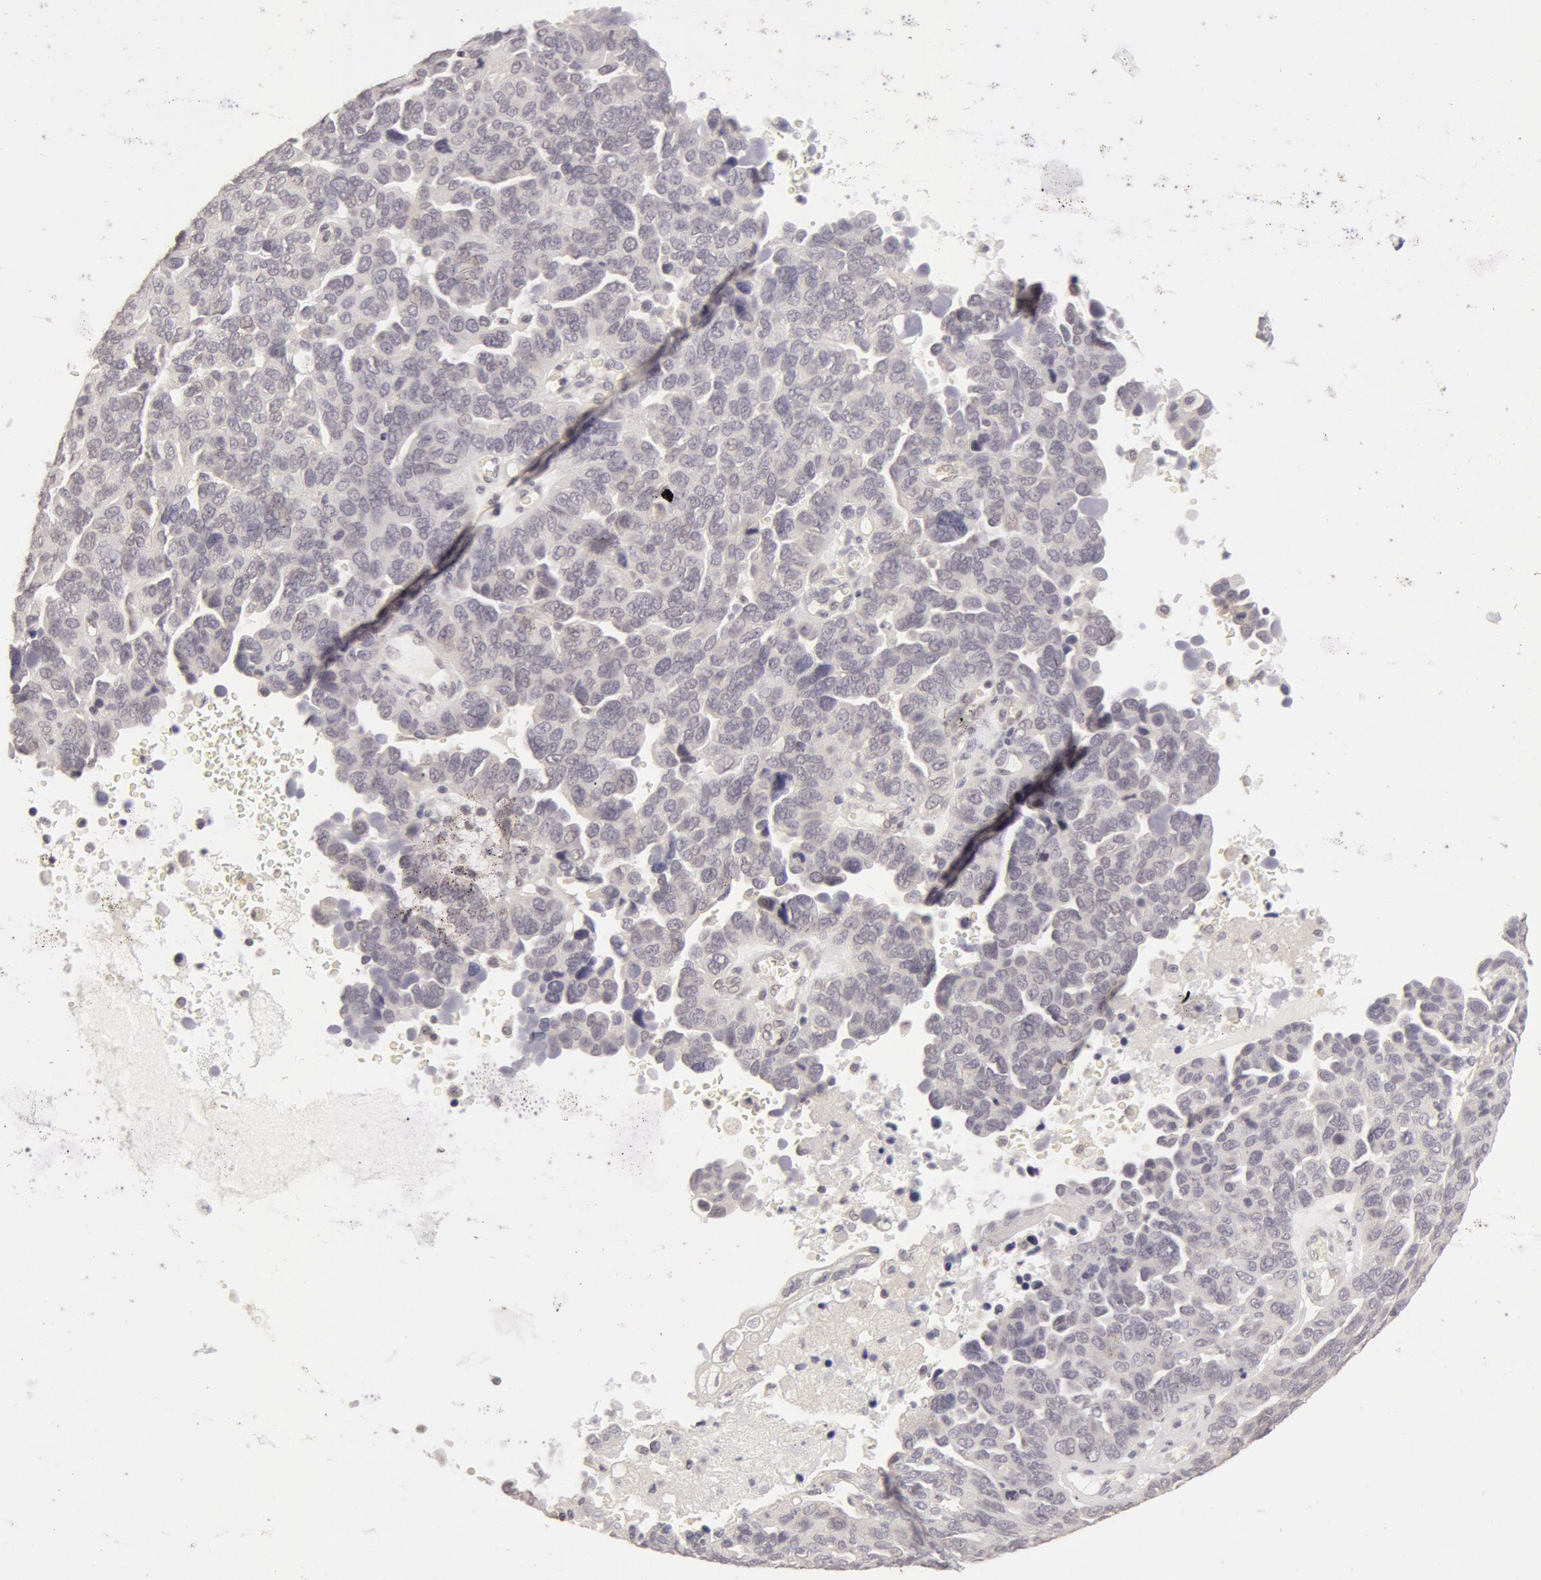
{"staining": {"intensity": "negative", "quantity": "none", "location": "none"}, "tissue": "ovarian cancer", "cell_type": "Tumor cells", "image_type": "cancer", "snomed": [{"axis": "morphology", "description": "Cystadenocarcinoma, serous, NOS"}, {"axis": "topography", "description": "Ovary"}], "caption": "The immunohistochemistry (IHC) photomicrograph has no significant staining in tumor cells of serous cystadenocarcinoma (ovarian) tissue.", "gene": "ADAM10", "patient": {"sex": "female", "age": 64}}